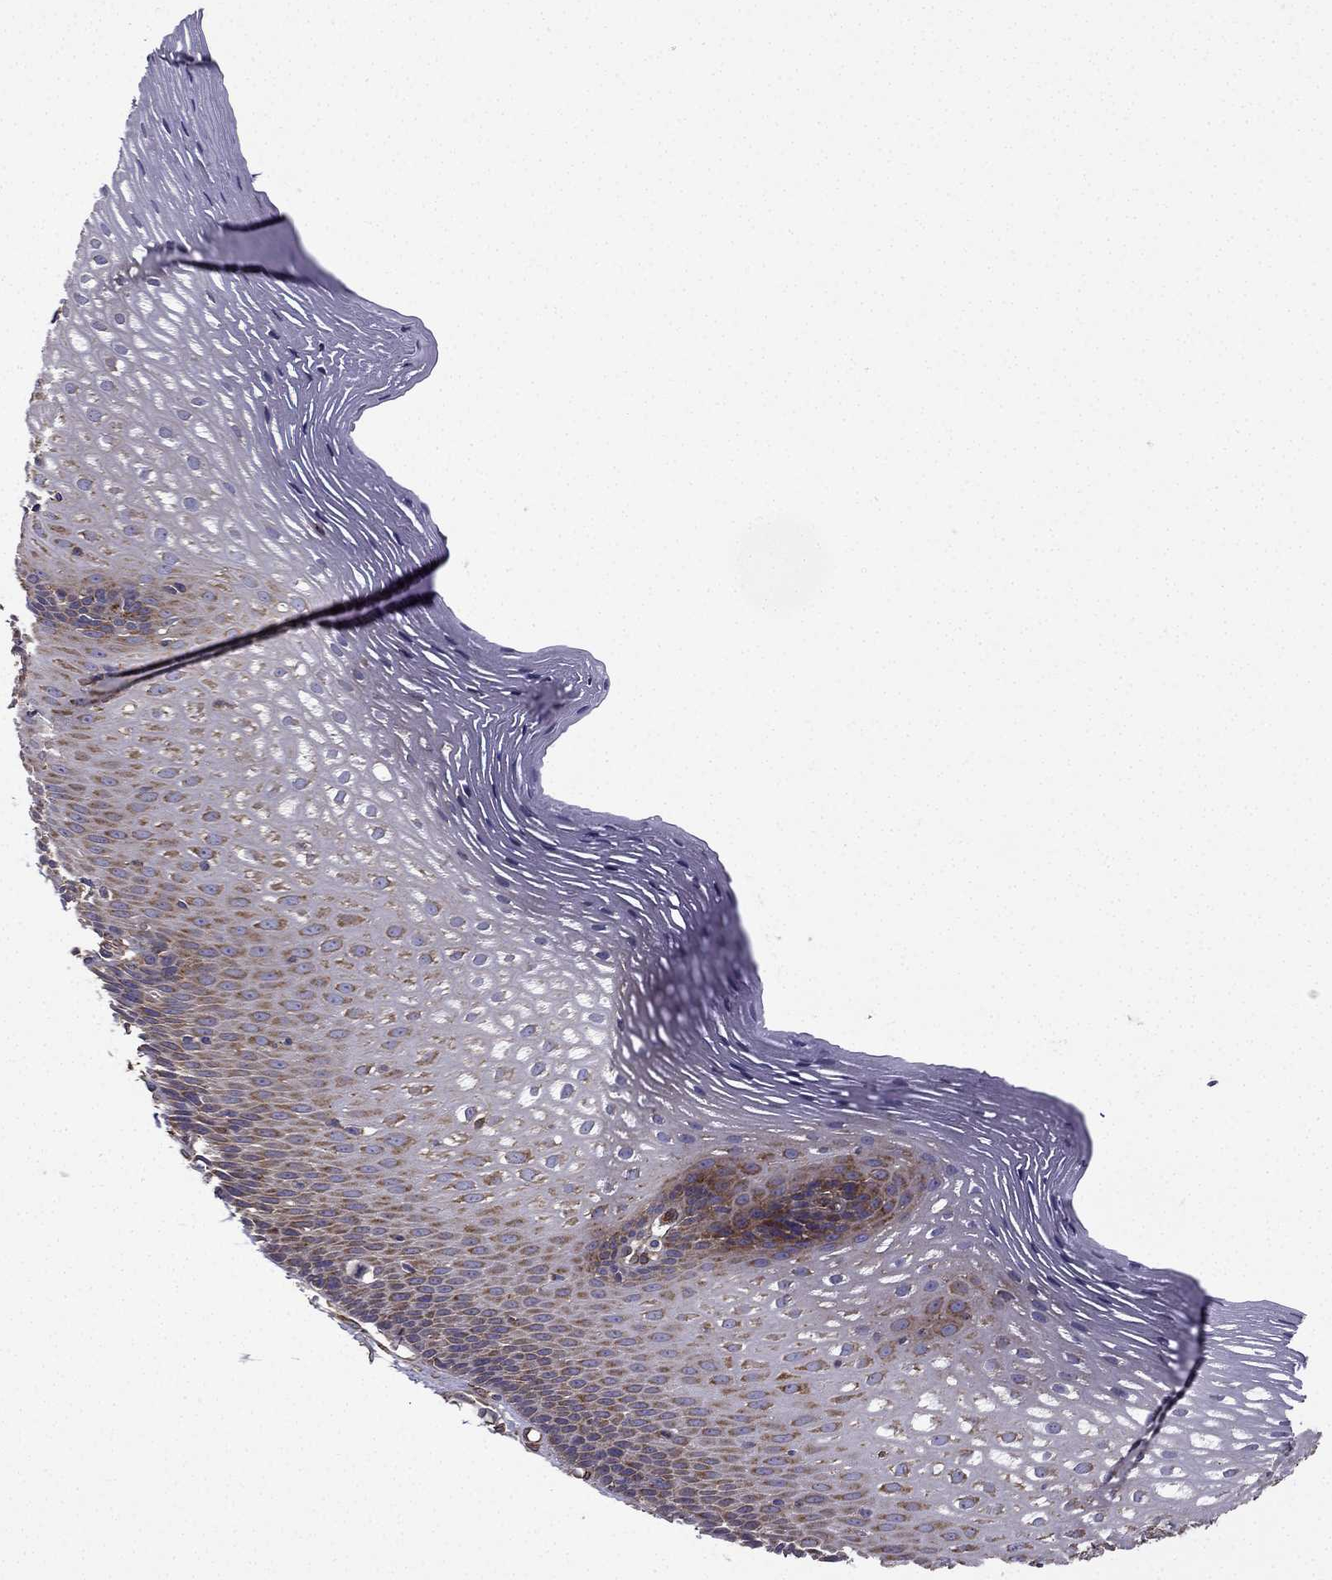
{"staining": {"intensity": "moderate", "quantity": "25%-75%", "location": "cytoplasmic/membranous"}, "tissue": "esophagus", "cell_type": "Squamous epithelial cells", "image_type": "normal", "snomed": [{"axis": "morphology", "description": "Normal tissue, NOS"}, {"axis": "topography", "description": "Esophagus"}], "caption": "Benign esophagus reveals moderate cytoplasmic/membranous expression in approximately 25%-75% of squamous epithelial cells.", "gene": "MAP4", "patient": {"sex": "male", "age": 76}}